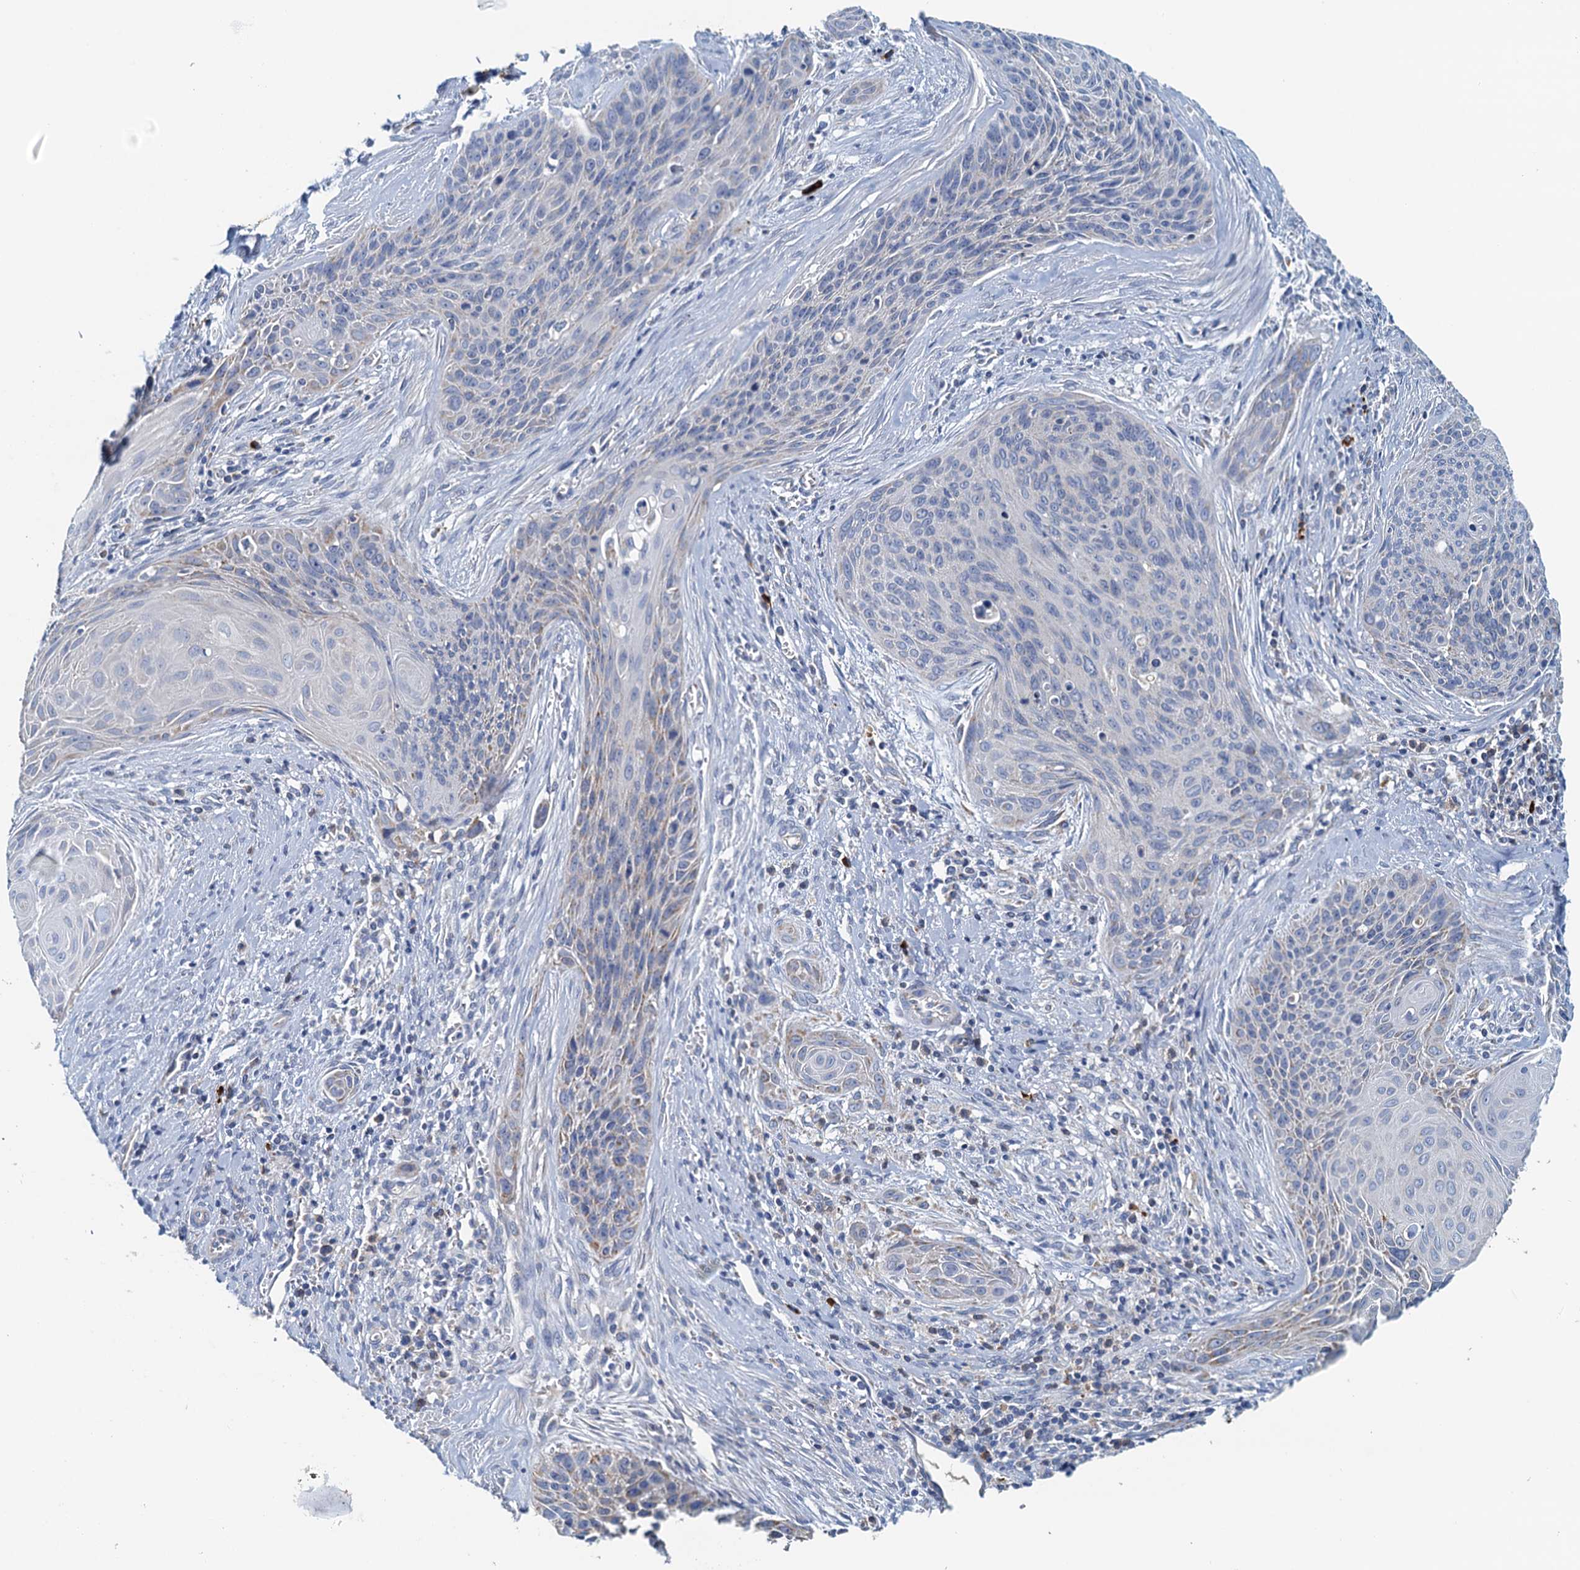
{"staining": {"intensity": "weak", "quantity": "<25%", "location": "cytoplasmic/membranous"}, "tissue": "cervical cancer", "cell_type": "Tumor cells", "image_type": "cancer", "snomed": [{"axis": "morphology", "description": "Squamous cell carcinoma, NOS"}, {"axis": "topography", "description": "Cervix"}], "caption": "Immunohistochemistry (IHC) of squamous cell carcinoma (cervical) exhibits no staining in tumor cells.", "gene": "POC1A", "patient": {"sex": "female", "age": 55}}